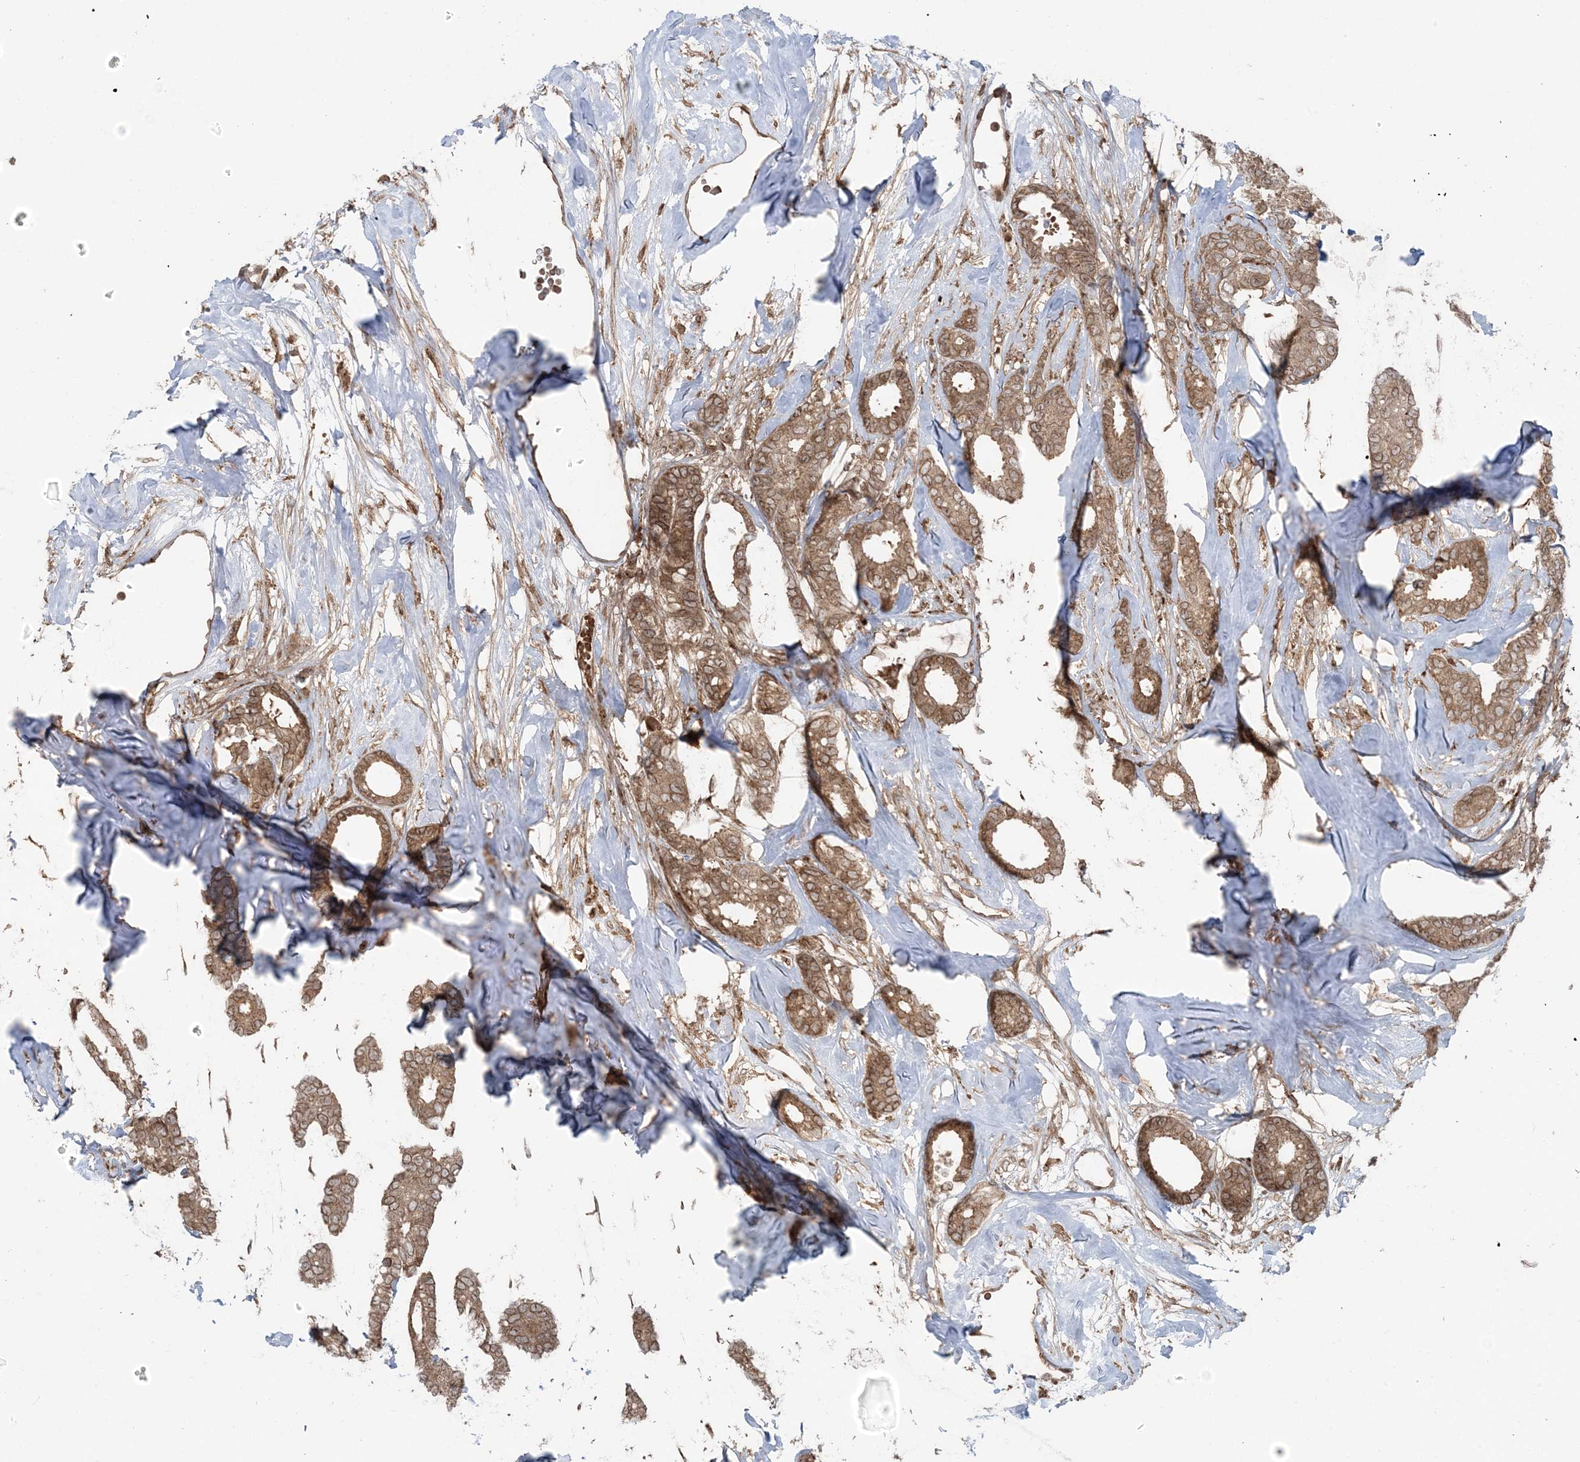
{"staining": {"intensity": "moderate", "quantity": ">75%", "location": "cytoplasmic/membranous"}, "tissue": "breast cancer", "cell_type": "Tumor cells", "image_type": "cancer", "snomed": [{"axis": "morphology", "description": "Duct carcinoma"}, {"axis": "topography", "description": "Breast"}], "caption": "There is medium levels of moderate cytoplasmic/membranous expression in tumor cells of breast cancer (invasive ductal carcinoma), as demonstrated by immunohistochemical staining (brown color).", "gene": "DDX19B", "patient": {"sex": "female", "age": 87}}